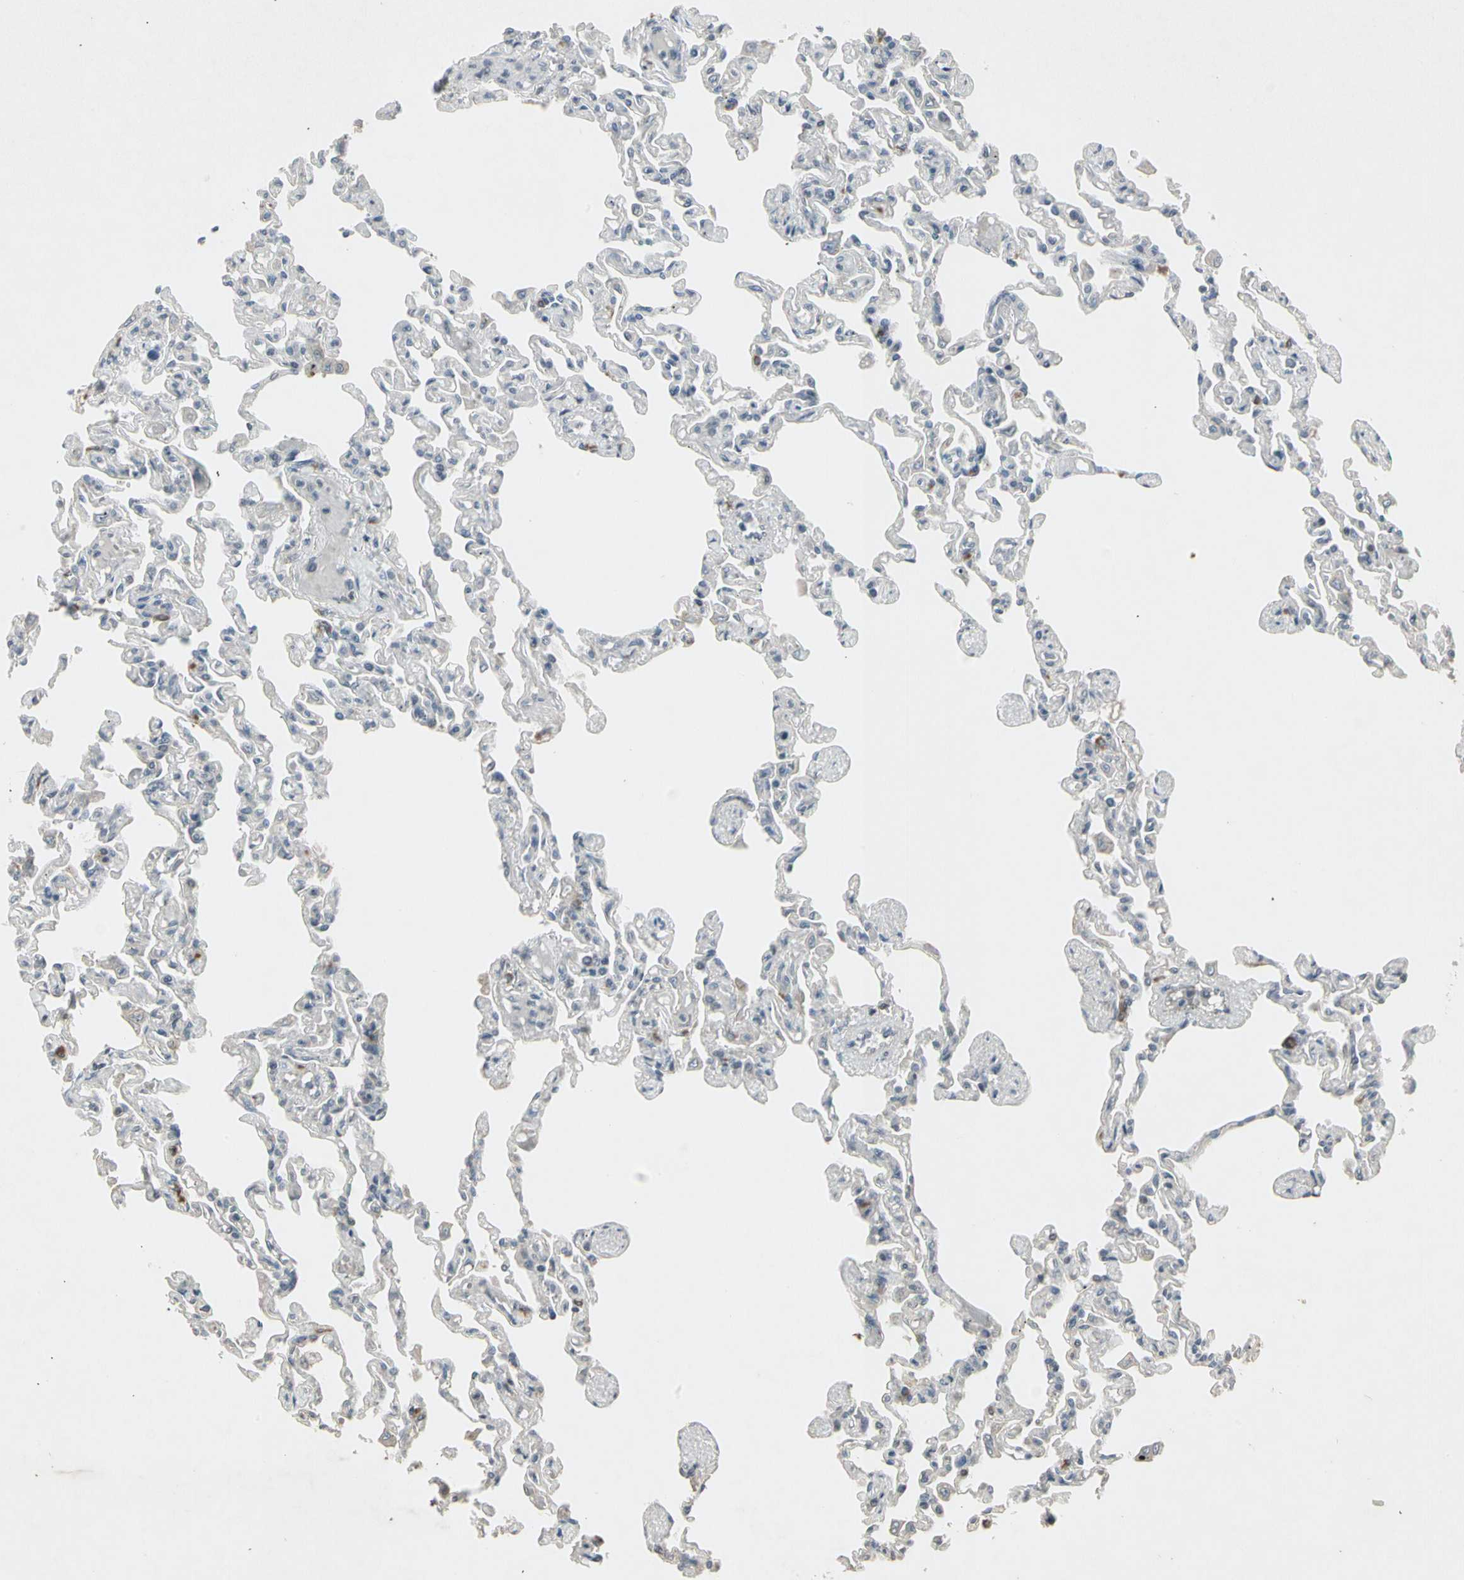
{"staining": {"intensity": "weak", "quantity": "<25%", "location": "cytoplasmic/membranous"}, "tissue": "lung", "cell_type": "Alveolar cells", "image_type": "normal", "snomed": [{"axis": "morphology", "description": "Normal tissue, NOS"}, {"axis": "topography", "description": "Lung"}], "caption": "A micrograph of human lung is negative for staining in alveolar cells. The staining was performed using DAB to visualize the protein expression in brown, while the nuclei were stained in blue with hematoxylin (Magnification: 20x).", "gene": "TEK", "patient": {"sex": "male", "age": 21}}